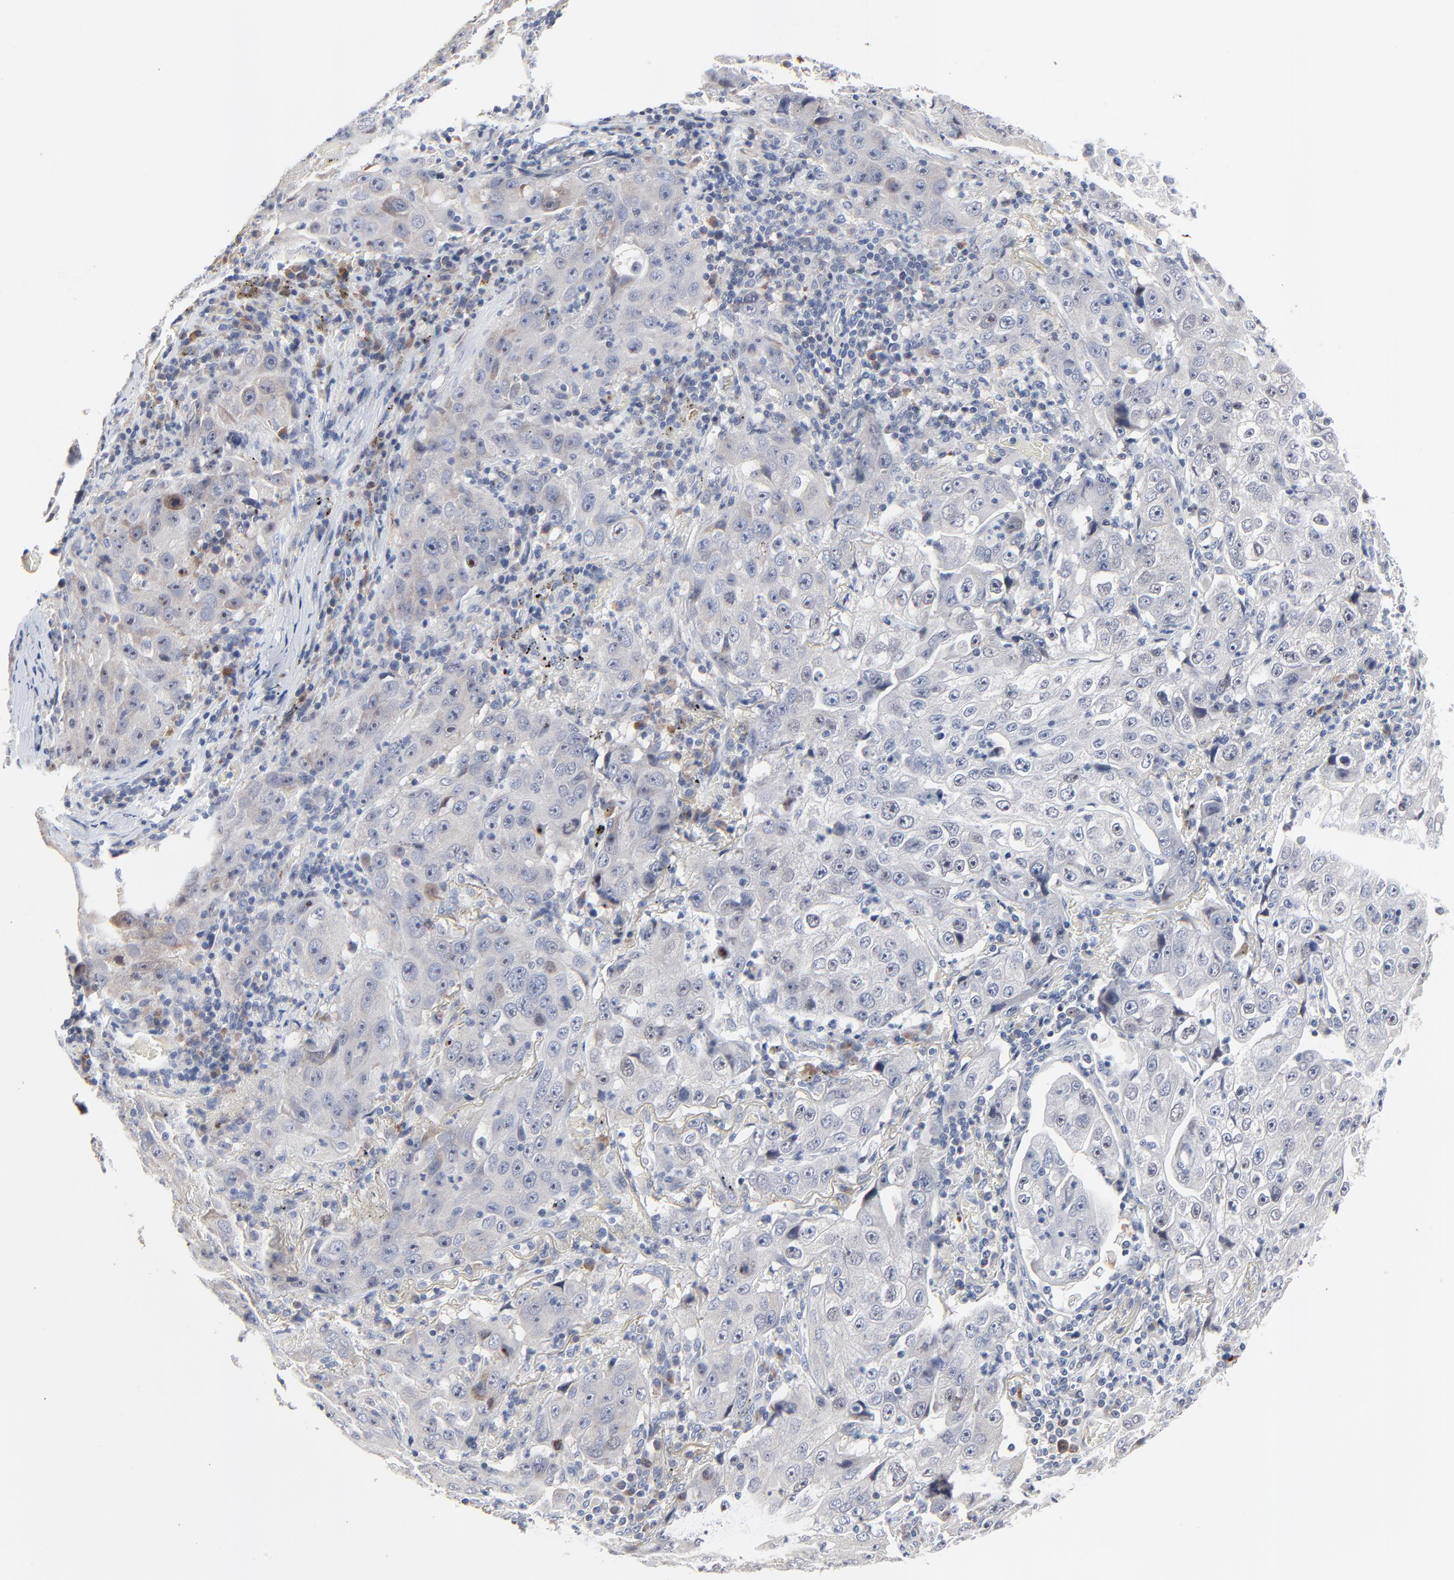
{"staining": {"intensity": "negative", "quantity": "none", "location": "none"}, "tissue": "lung cancer", "cell_type": "Tumor cells", "image_type": "cancer", "snomed": [{"axis": "morphology", "description": "Squamous cell carcinoma, NOS"}, {"axis": "topography", "description": "Lung"}], "caption": "The histopathology image demonstrates no significant staining in tumor cells of lung cancer (squamous cell carcinoma). (DAB immunohistochemistry (IHC) visualized using brightfield microscopy, high magnification).", "gene": "NLGN3", "patient": {"sex": "male", "age": 64}}